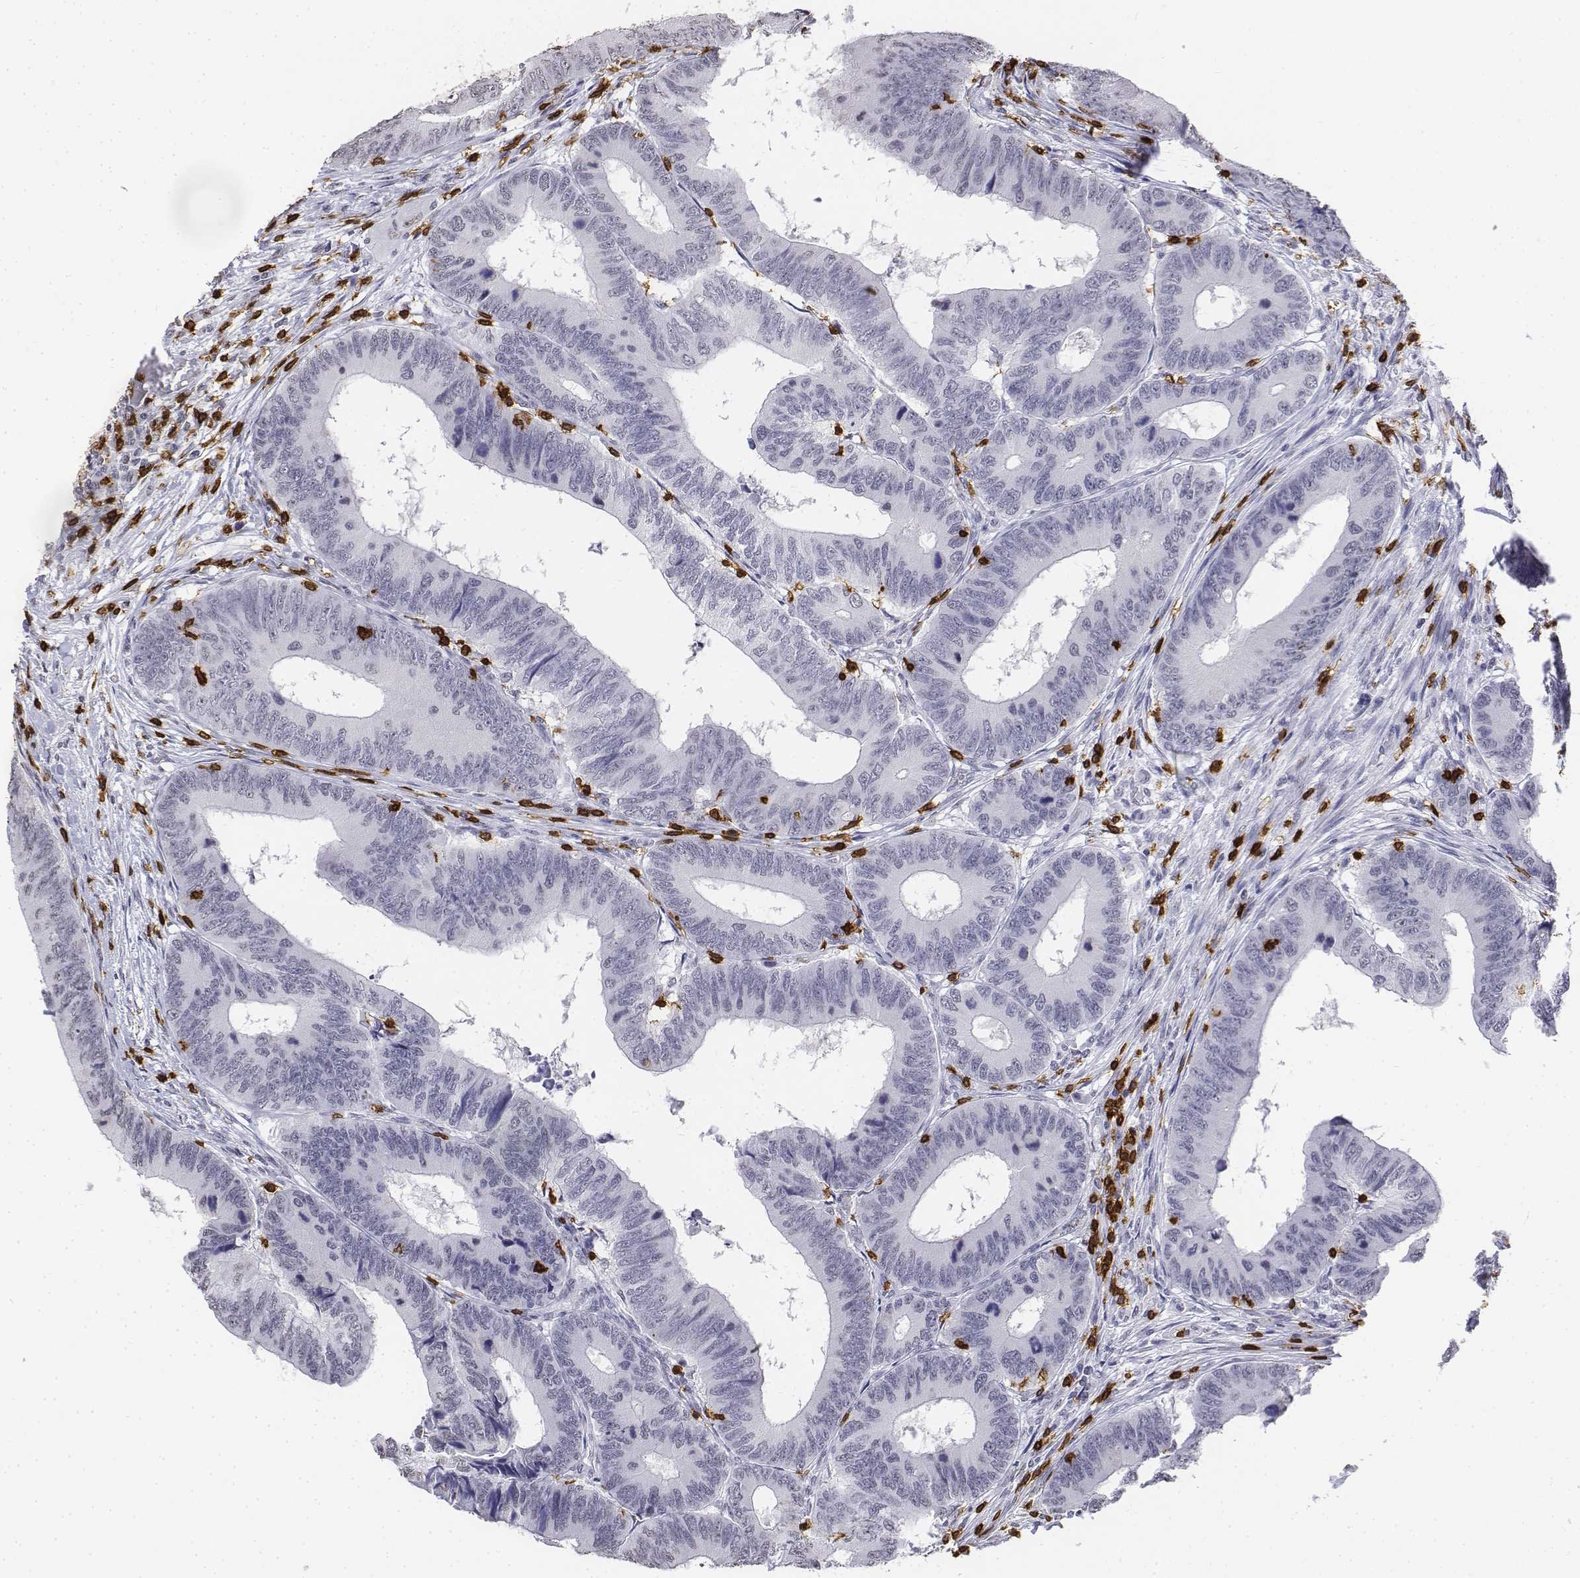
{"staining": {"intensity": "negative", "quantity": "none", "location": "none"}, "tissue": "colorectal cancer", "cell_type": "Tumor cells", "image_type": "cancer", "snomed": [{"axis": "morphology", "description": "Adenocarcinoma, NOS"}, {"axis": "topography", "description": "Colon"}], "caption": "There is no significant expression in tumor cells of colorectal cancer. (Brightfield microscopy of DAB immunohistochemistry (IHC) at high magnification).", "gene": "CD3E", "patient": {"sex": "male", "age": 53}}